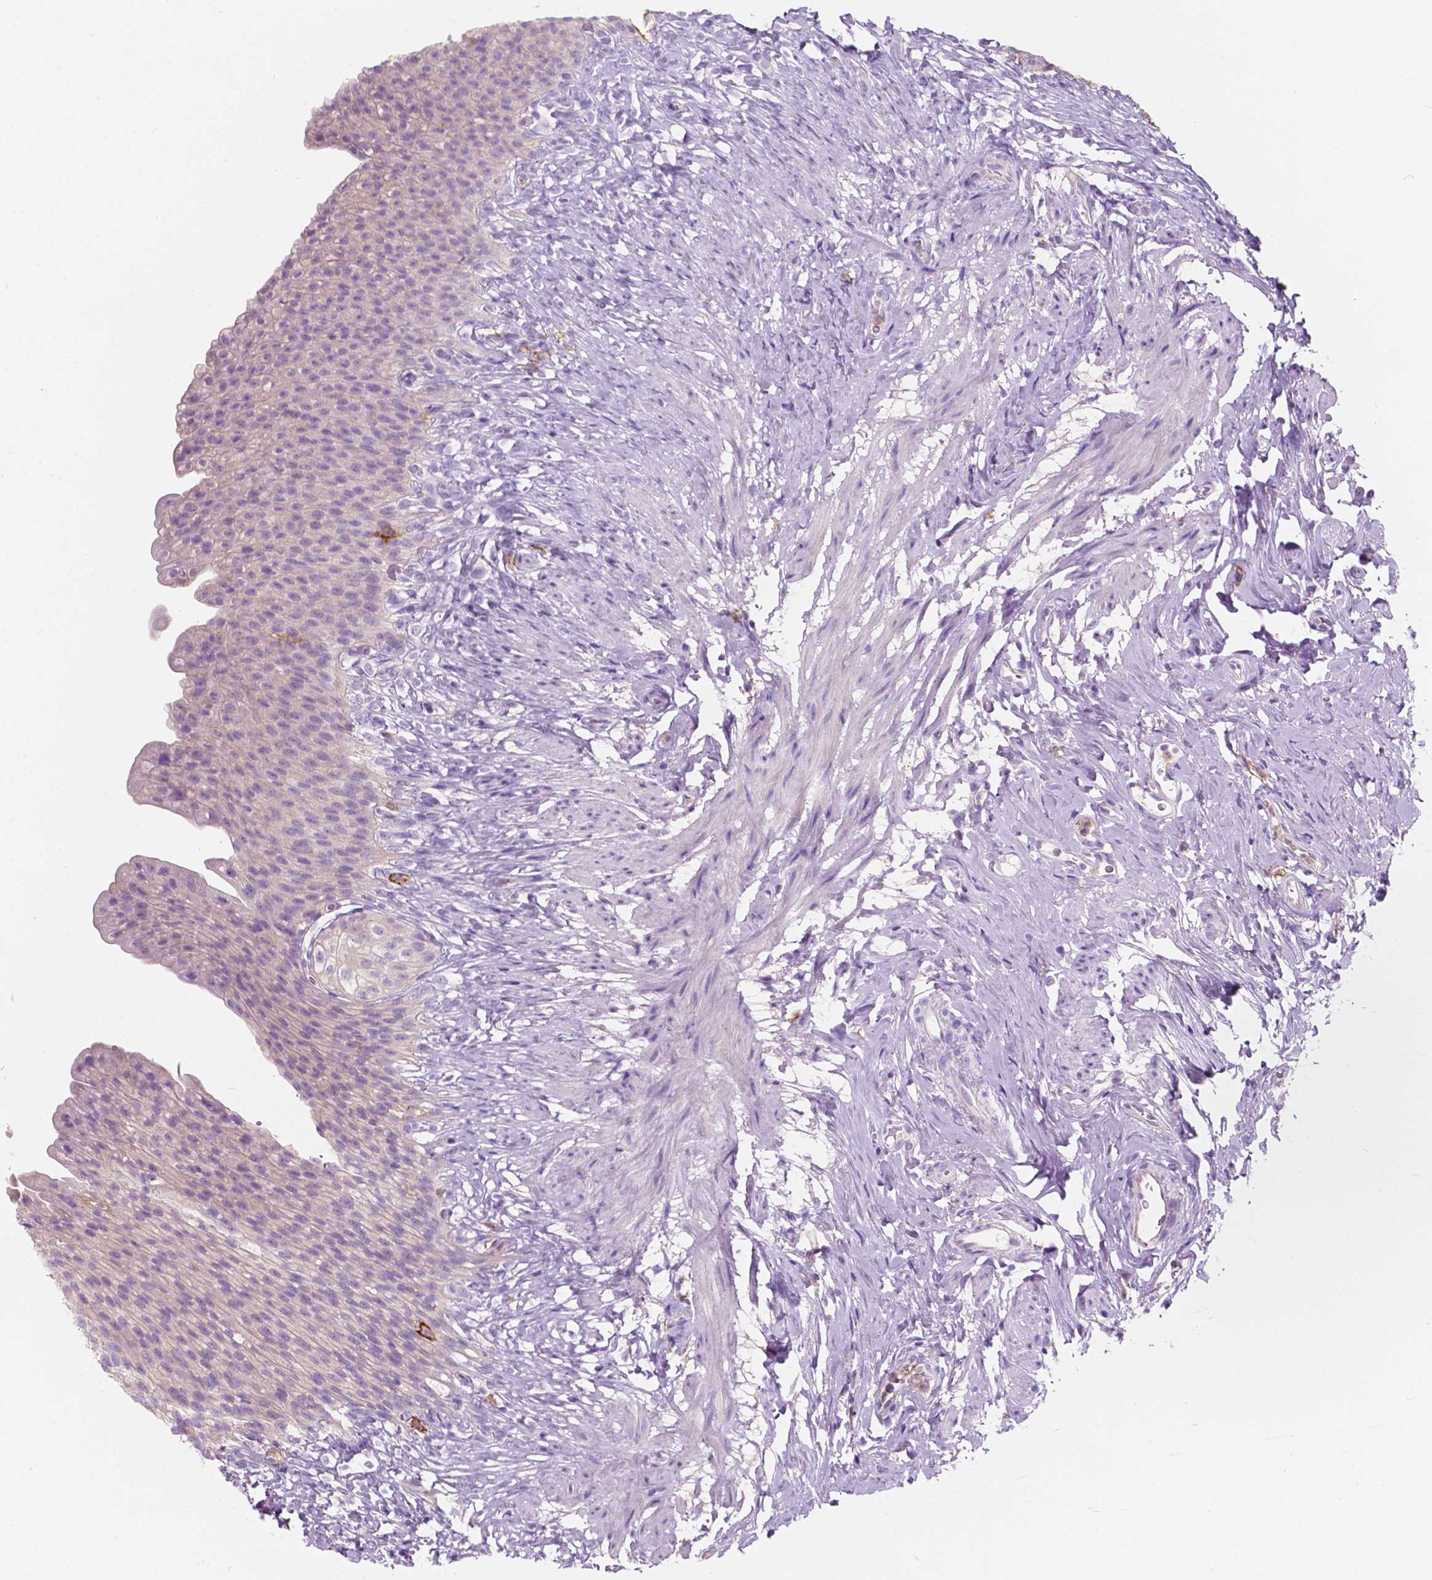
{"staining": {"intensity": "negative", "quantity": "none", "location": "none"}, "tissue": "urinary bladder", "cell_type": "Urothelial cells", "image_type": "normal", "snomed": [{"axis": "morphology", "description": "Normal tissue, NOS"}, {"axis": "topography", "description": "Urinary bladder"}, {"axis": "topography", "description": "Prostate"}], "caption": "DAB immunohistochemical staining of normal urinary bladder reveals no significant expression in urothelial cells. (Immunohistochemistry, brightfield microscopy, high magnification).", "gene": "SEMA4A", "patient": {"sex": "male", "age": 76}}